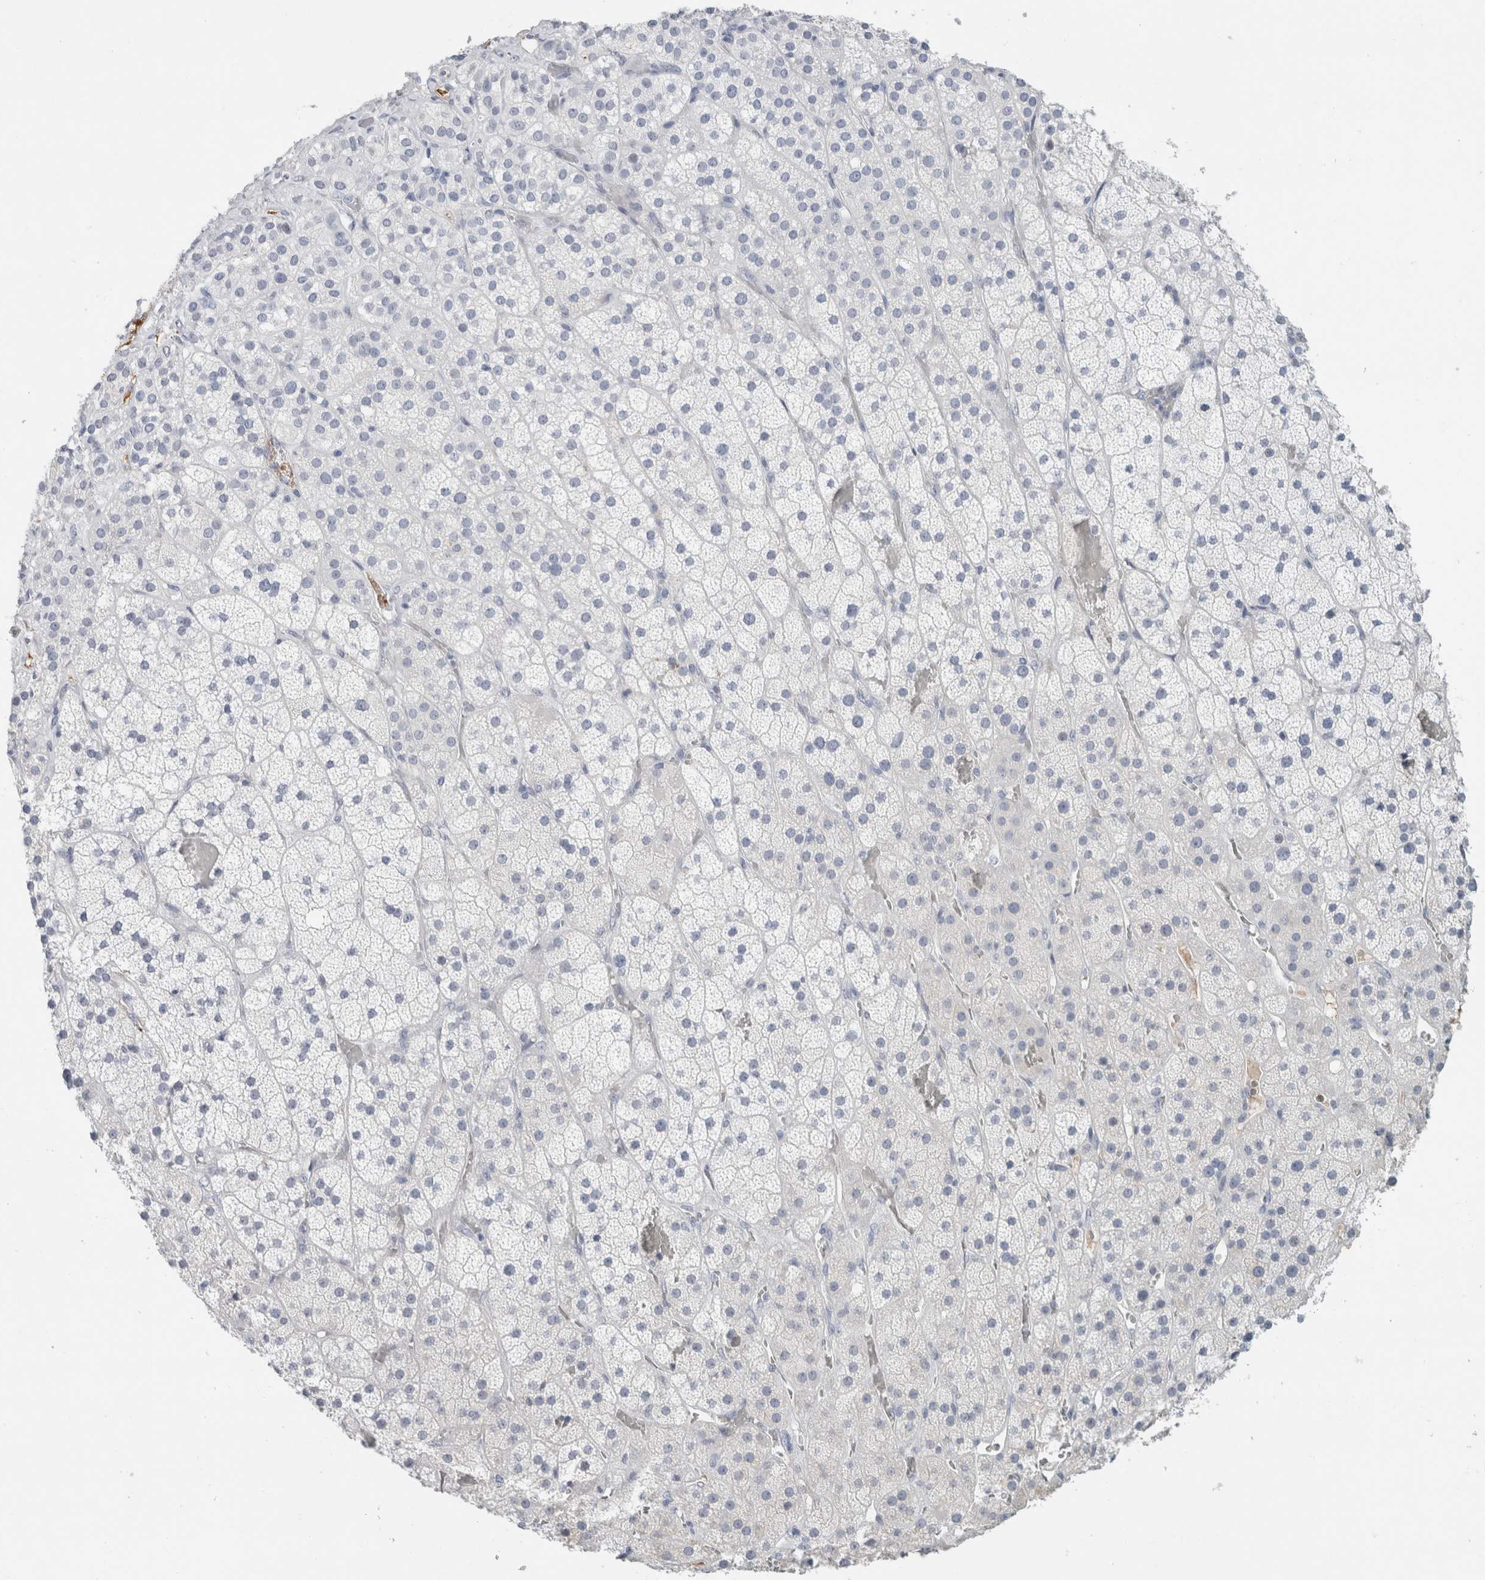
{"staining": {"intensity": "negative", "quantity": "none", "location": "none"}, "tissue": "adrenal gland", "cell_type": "Glandular cells", "image_type": "normal", "snomed": [{"axis": "morphology", "description": "Normal tissue, NOS"}, {"axis": "topography", "description": "Adrenal gland"}], "caption": "Immunohistochemistry (IHC) of unremarkable adrenal gland exhibits no positivity in glandular cells.", "gene": "IL6", "patient": {"sex": "male", "age": 57}}